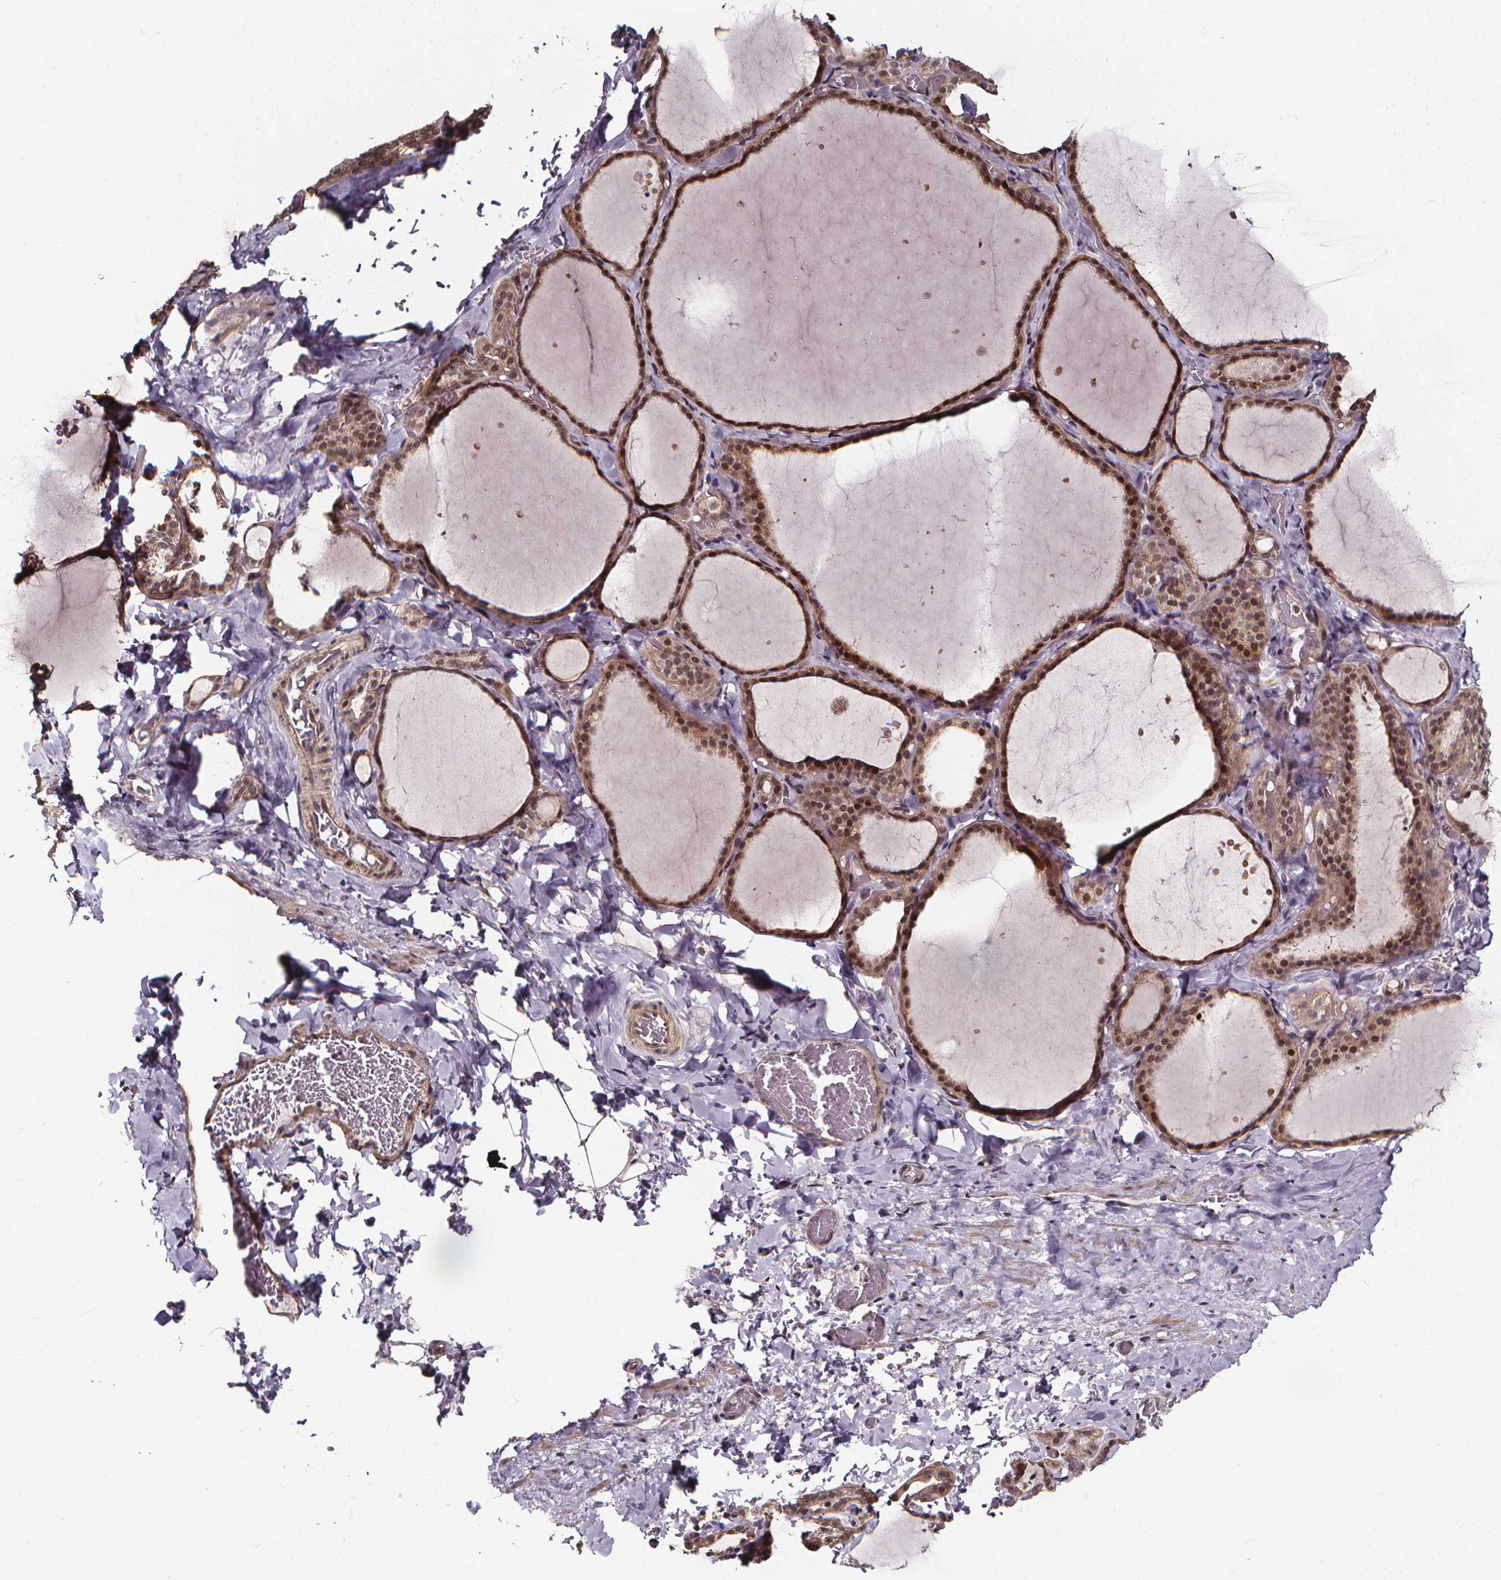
{"staining": {"intensity": "weak", "quantity": "25%-75%", "location": "cytoplasmic/membranous,nuclear"}, "tissue": "thyroid gland", "cell_type": "Glandular cells", "image_type": "normal", "snomed": [{"axis": "morphology", "description": "Normal tissue, NOS"}, {"axis": "topography", "description": "Thyroid gland"}], "caption": "Immunohistochemical staining of normal human thyroid gland shows 25%-75% levels of weak cytoplasmic/membranous,nuclear protein expression in approximately 25%-75% of glandular cells. (Brightfield microscopy of DAB IHC at high magnification).", "gene": "DDIT3", "patient": {"sex": "female", "age": 22}}